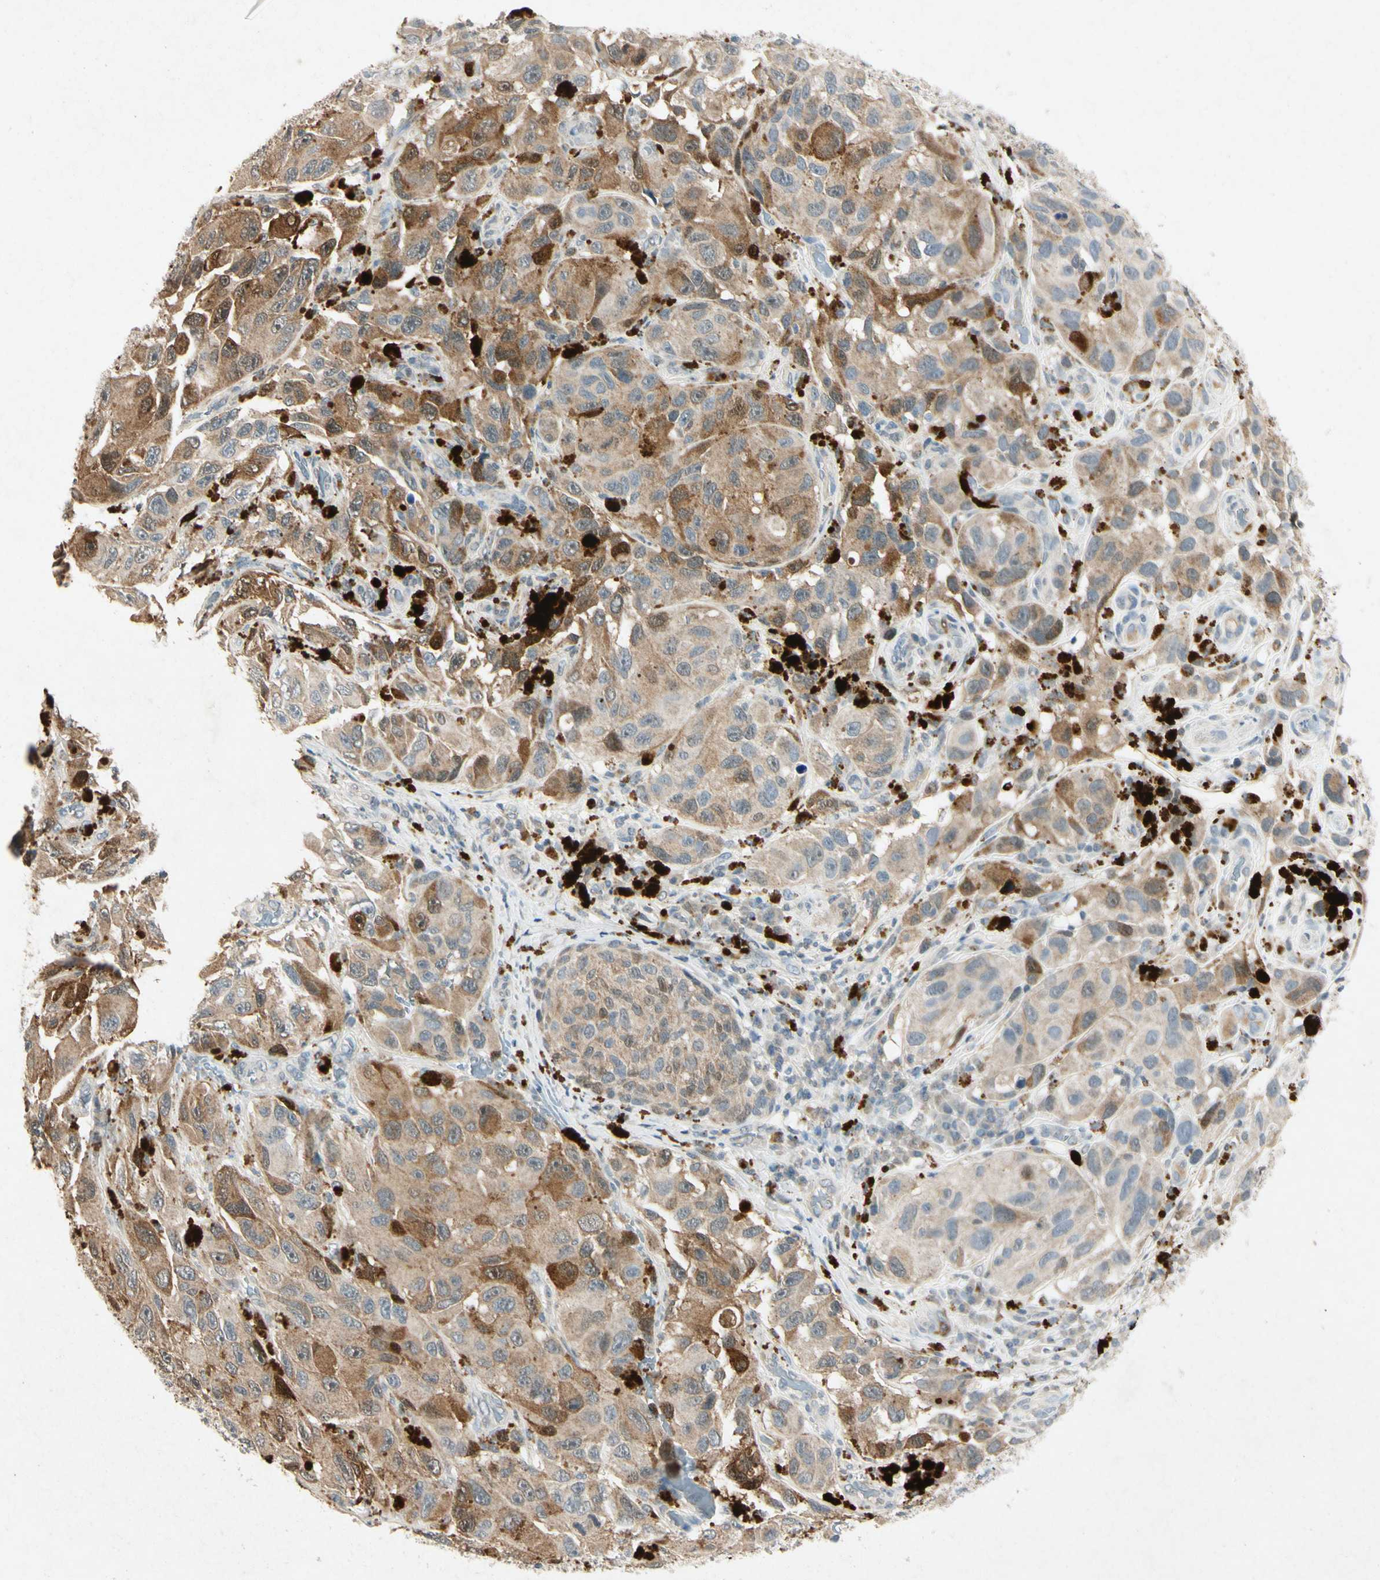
{"staining": {"intensity": "moderate", "quantity": ">75%", "location": "cytoplasmic/membranous"}, "tissue": "melanoma", "cell_type": "Tumor cells", "image_type": "cancer", "snomed": [{"axis": "morphology", "description": "Malignant melanoma, NOS"}, {"axis": "topography", "description": "Skin"}], "caption": "Immunohistochemical staining of malignant melanoma reveals moderate cytoplasmic/membranous protein positivity in about >75% of tumor cells. (Brightfield microscopy of DAB IHC at high magnification).", "gene": "HSPA1B", "patient": {"sex": "female", "age": 73}}